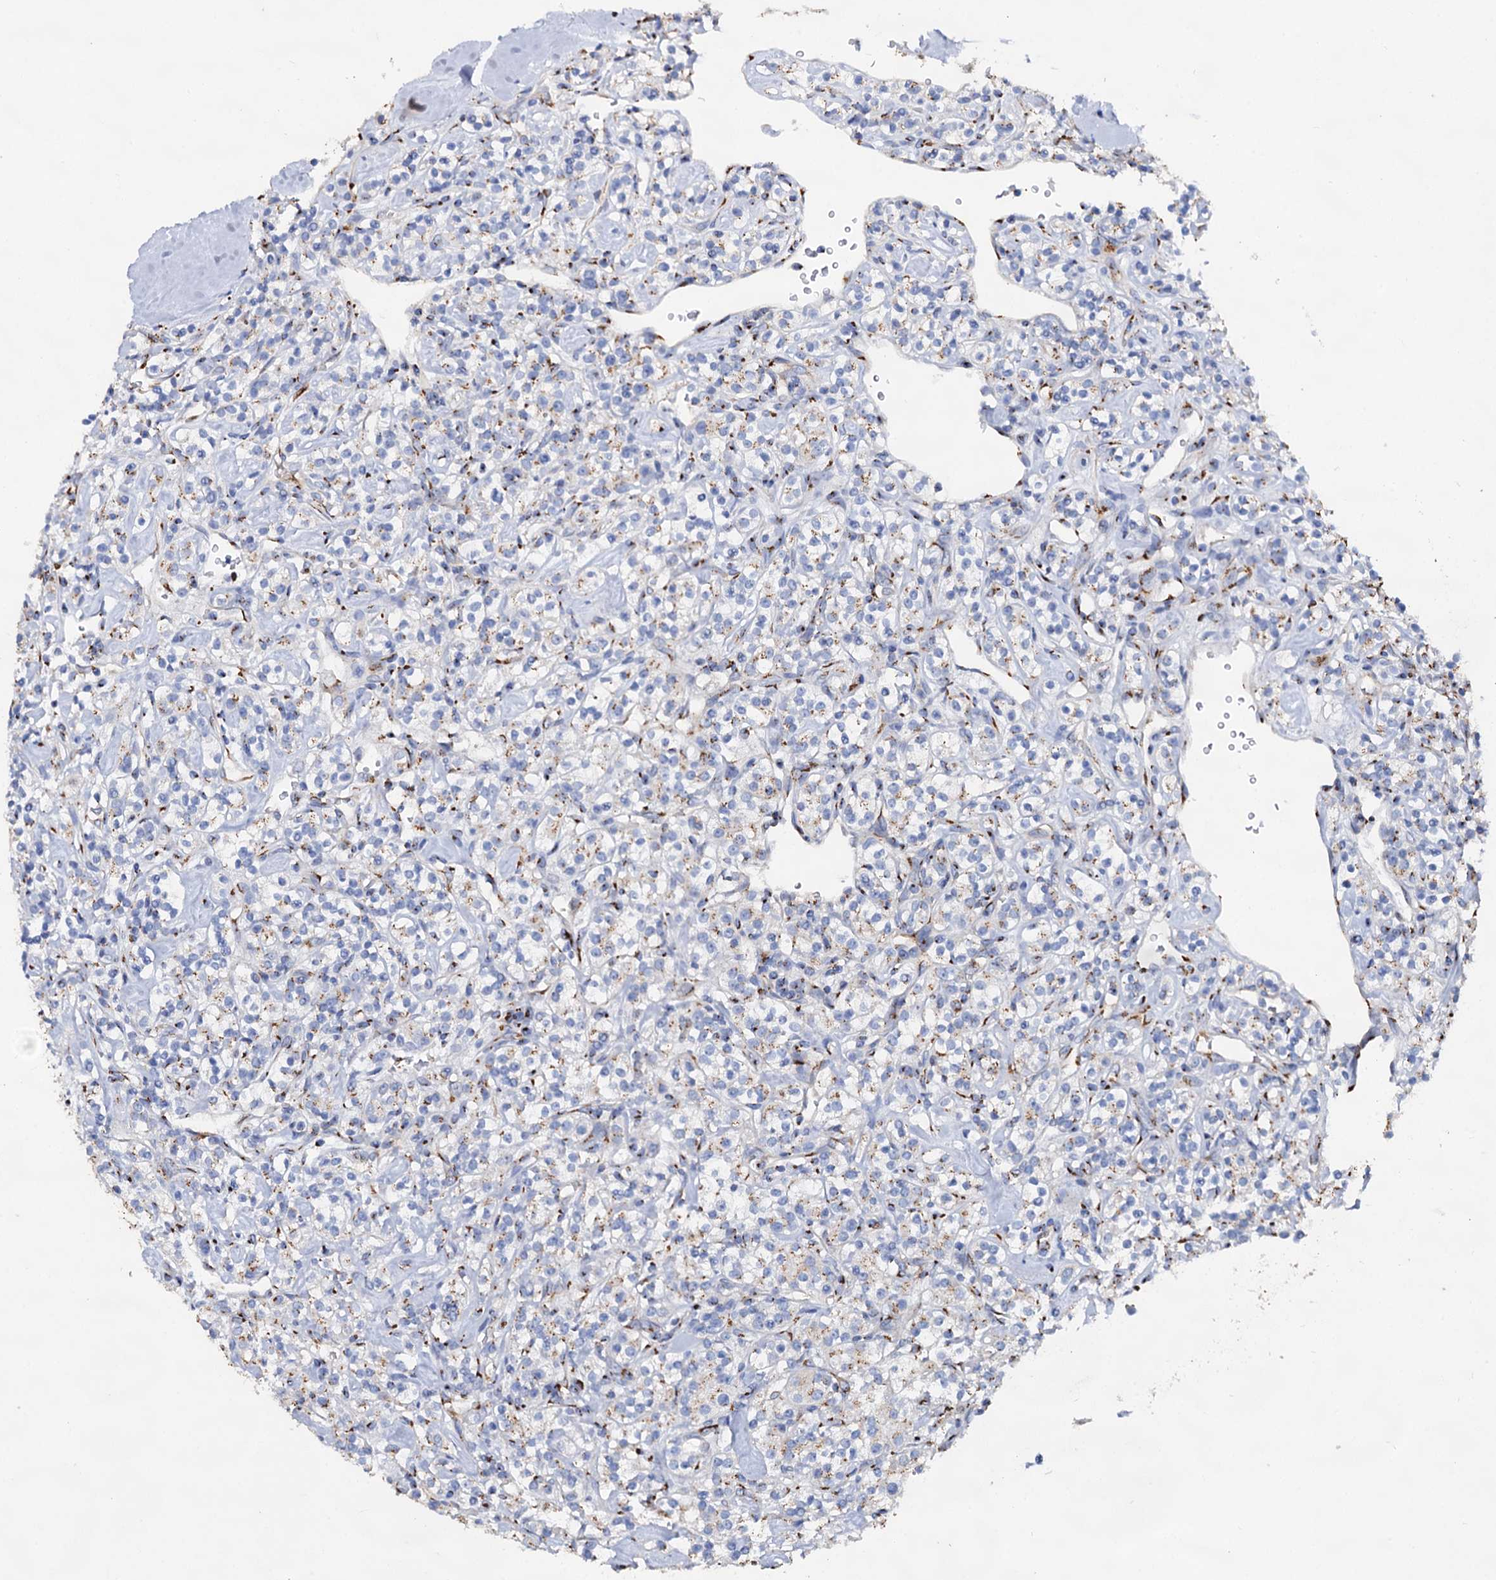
{"staining": {"intensity": "moderate", "quantity": "25%-75%", "location": "cytoplasmic/membranous"}, "tissue": "renal cancer", "cell_type": "Tumor cells", "image_type": "cancer", "snomed": [{"axis": "morphology", "description": "Adenocarcinoma, NOS"}, {"axis": "topography", "description": "Kidney"}], "caption": "An immunohistochemistry (IHC) micrograph of tumor tissue is shown. Protein staining in brown shows moderate cytoplasmic/membranous positivity in renal adenocarcinoma within tumor cells.", "gene": "TM9SF3", "patient": {"sex": "male", "age": 77}}